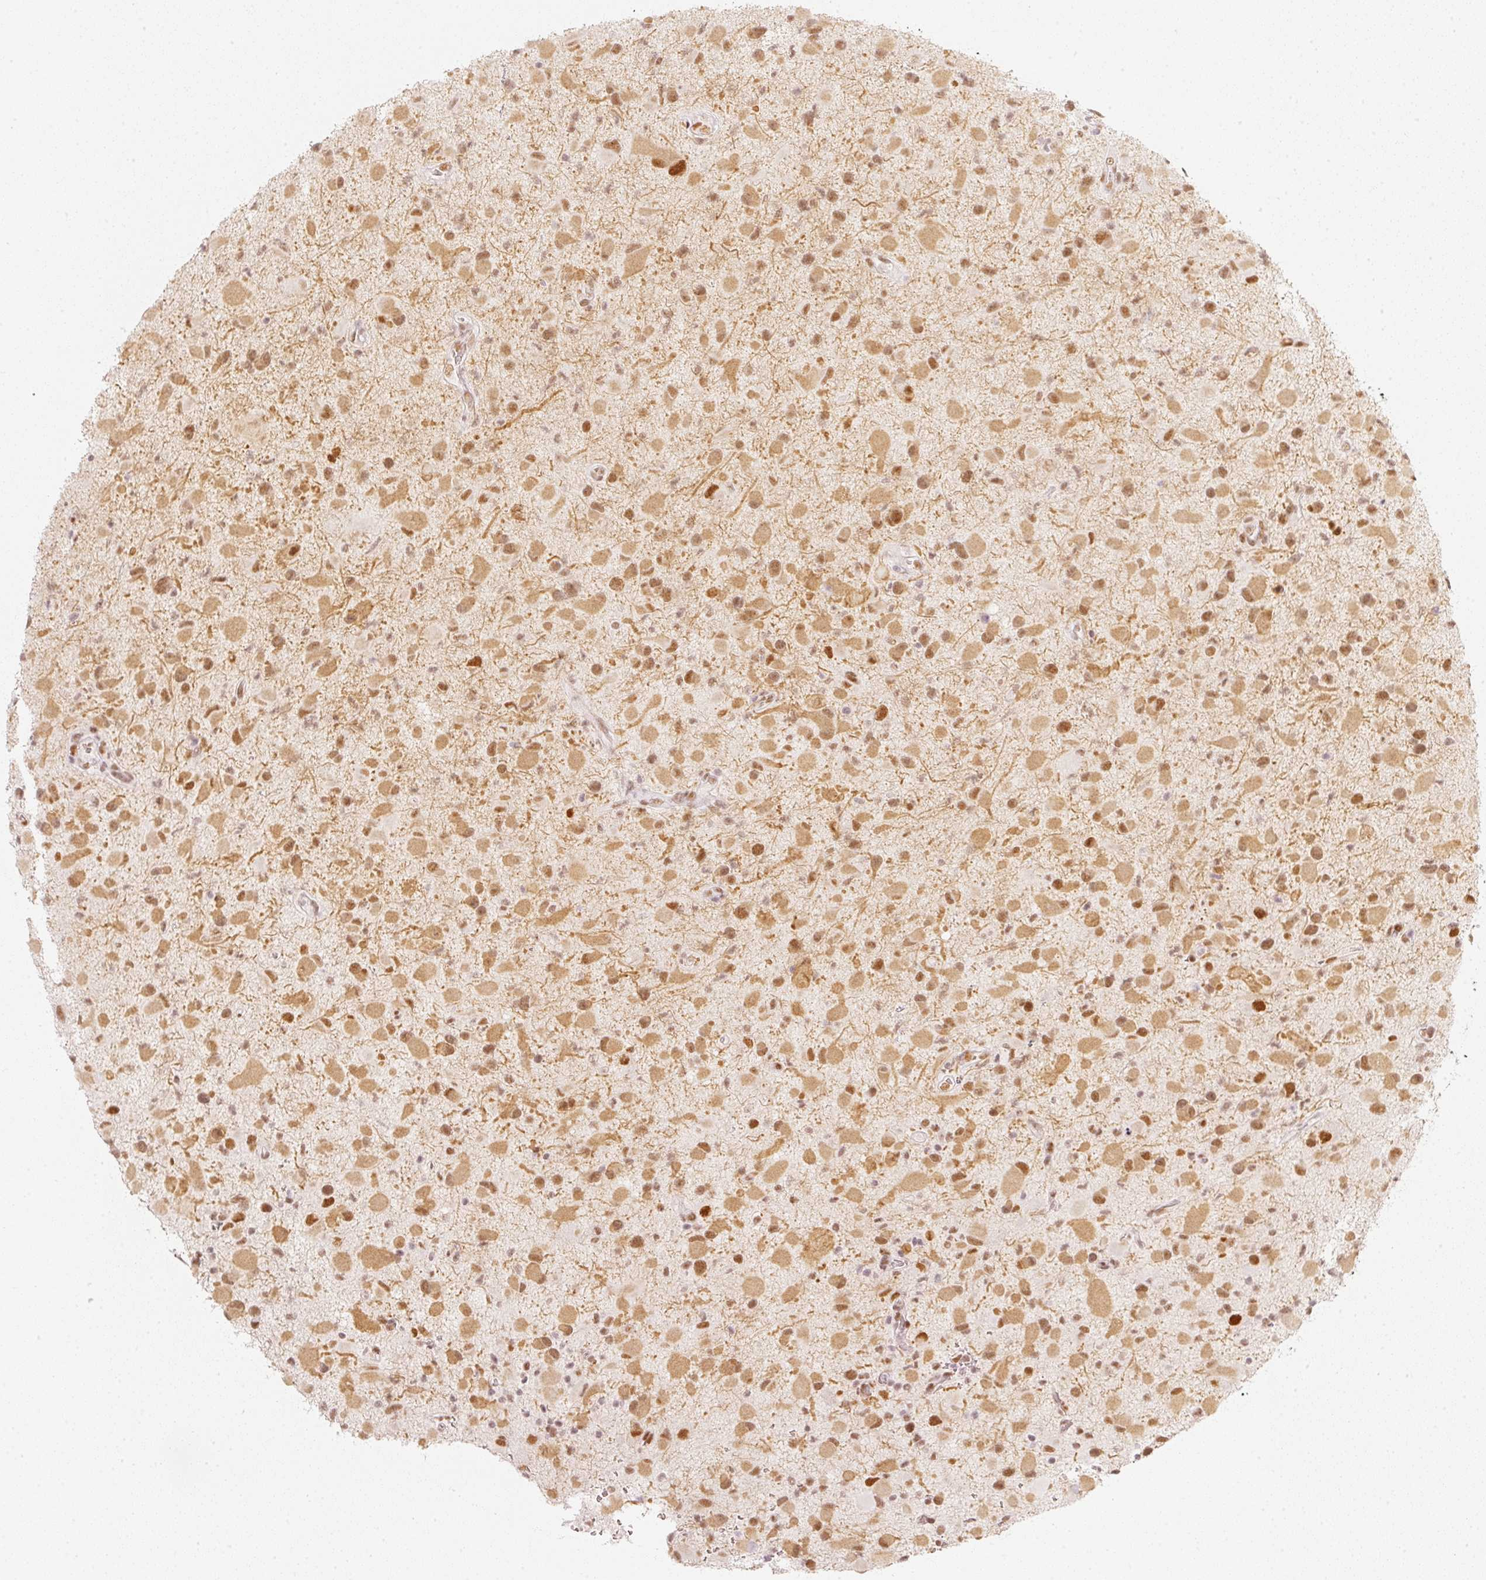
{"staining": {"intensity": "moderate", "quantity": ">75%", "location": "cytoplasmic/membranous,nuclear"}, "tissue": "glioma", "cell_type": "Tumor cells", "image_type": "cancer", "snomed": [{"axis": "morphology", "description": "Glioma, malignant, Low grade"}, {"axis": "topography", "description": "Brain"}], "caption": "IHC staining of glioma, which displays medium levels of moderate cytoplasmic/membranous and nuclear expression in approximately >75% of tumor cells indicating moderate cytoplasmic/membranous and nuclear protein staining. The staining was performed using DAB (3,3'-diaminobenzidine) (brown) for protein detection and nuclei were counterstained in hematoxylin (blue).", "gene": "PPP1R10", "patient": {"sex": "female", "age": 32}}